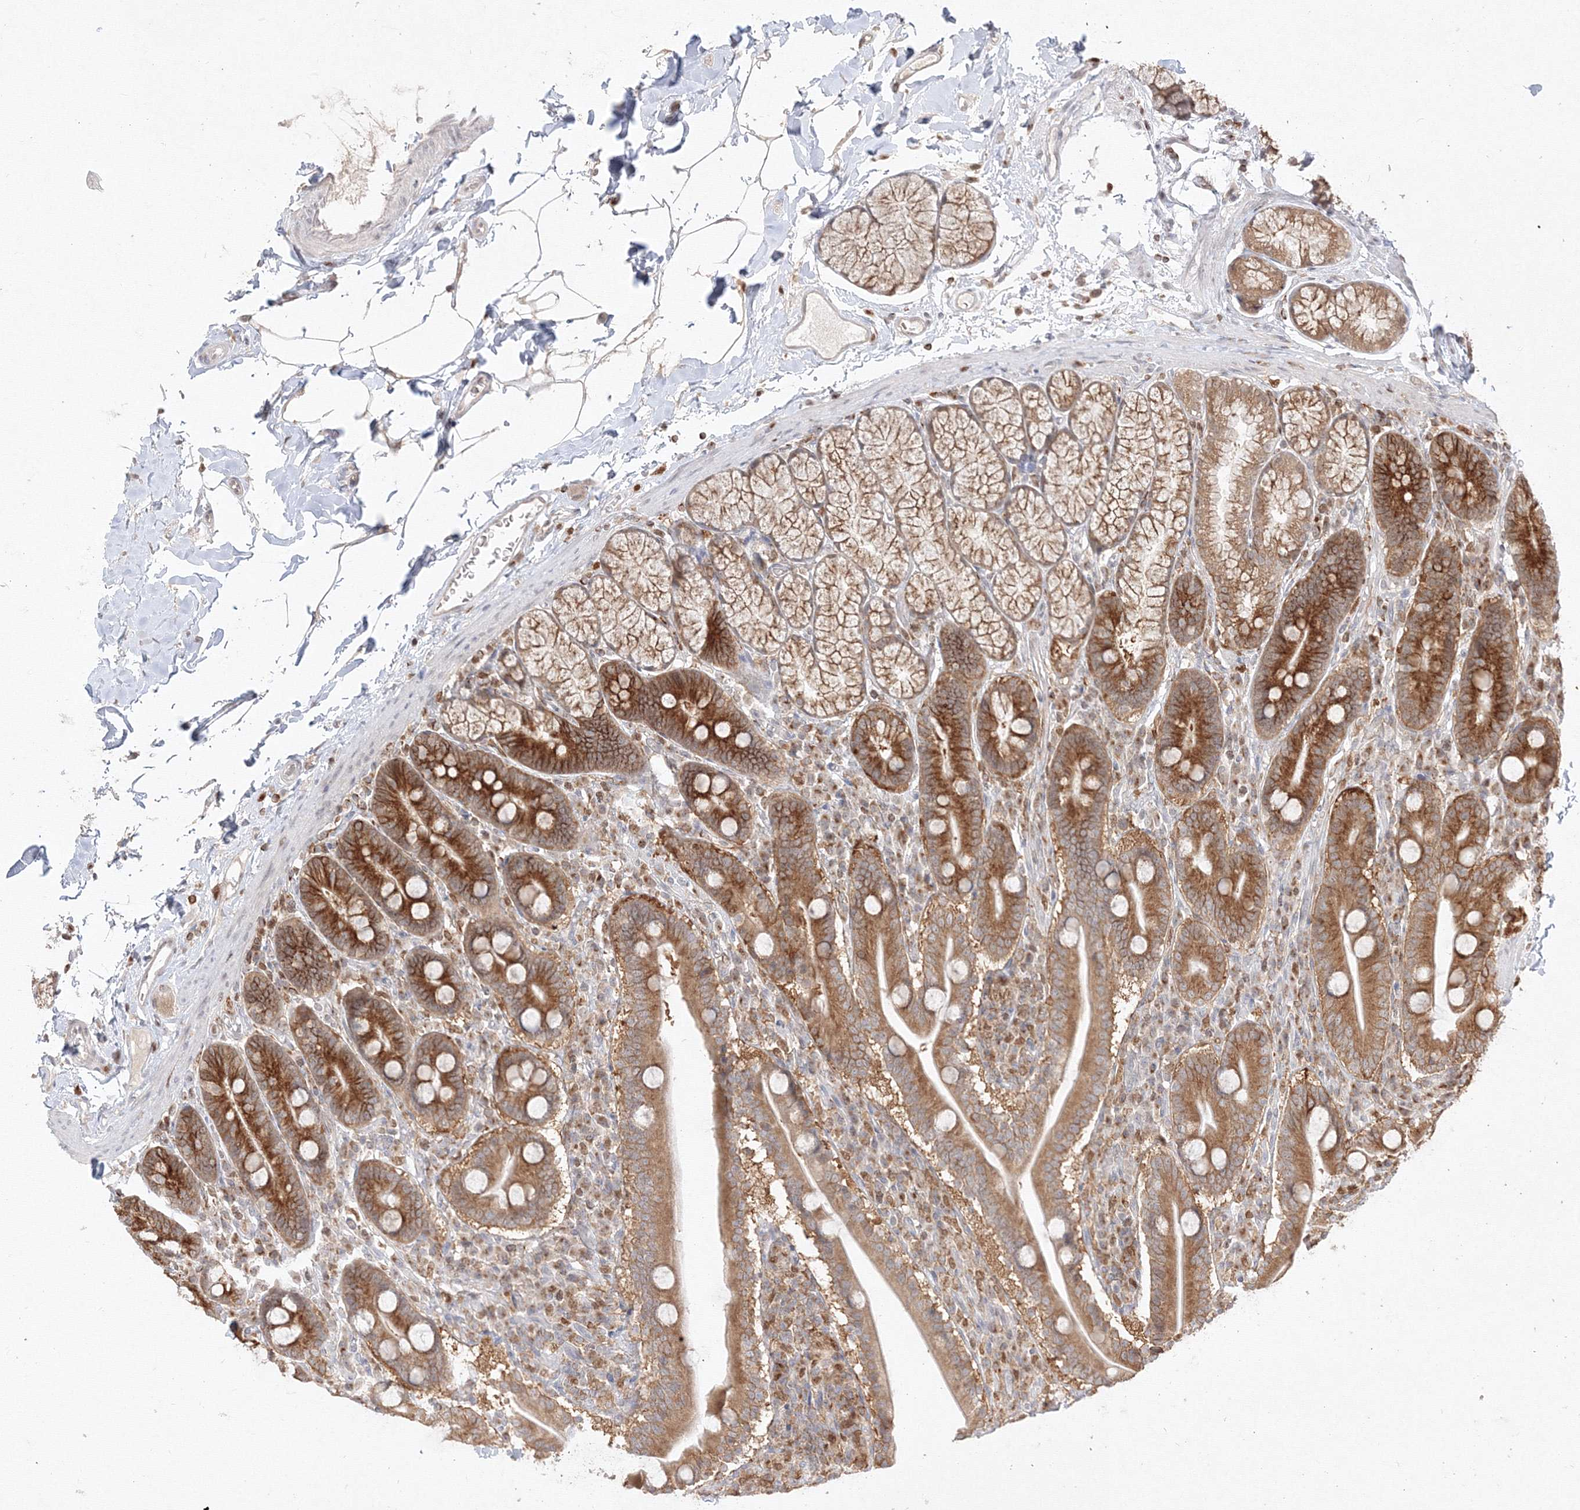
{"staining": {"intensity": "moderate", "quantity": ">75%", "location": "cytoplasmic/membranous"}, "tissue": "duodenum", "cell_type": "Glandular cells", "image_type": "normal", "snomed": [{"axis": "morphology", "description": "Normal tissue, NOS"}, {"axis": "topography", "description": "Duodenum"}], "caption": "Immunohistochemical staining of benign duodenum reveals medium levels of moderate cytoplasmic/membranous staining in approximately >75% of glandular cells.", "gene": "TMEM50B", "patient": {"sex": "male", "age": 35}}